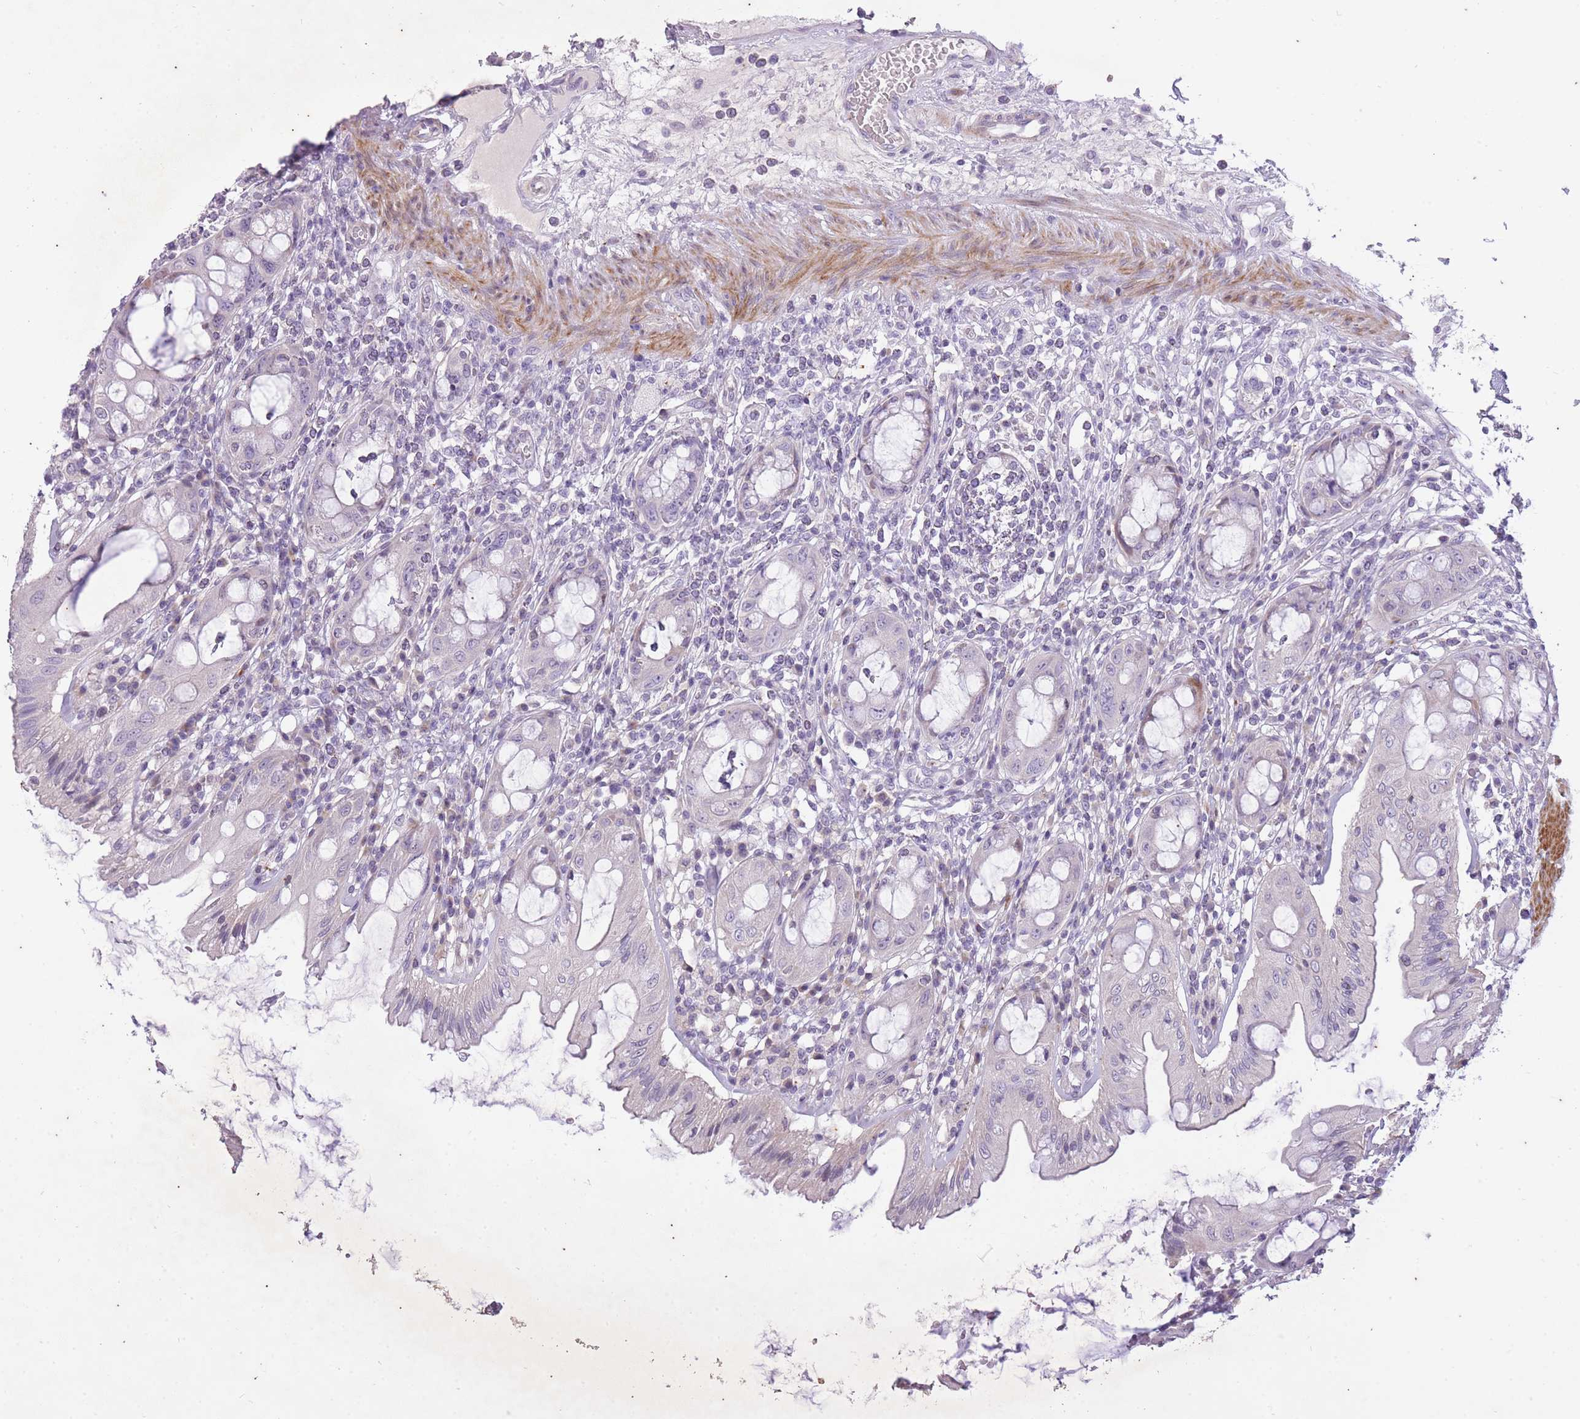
{"staining": {"intensity": "moderate", "quantity": "<25%", "location": "cytoplasmic/membranous"}, "tissue": "rectum", "cell_type": "Glandular cells", "image_type": "normal", "snomed": [{"axis": "morphology", "description": "Normal tissue, NOS"}, {"axis": "topography", "description": "Rectum"}], "caption": "Human rectum stained for a protein (brown) reveals moderate cytoplasmic/membranous positive staining in about <25% of glandular cells.", "gene": "CNTNAP3B", "patient": {"sex": "female", "age": 57}}